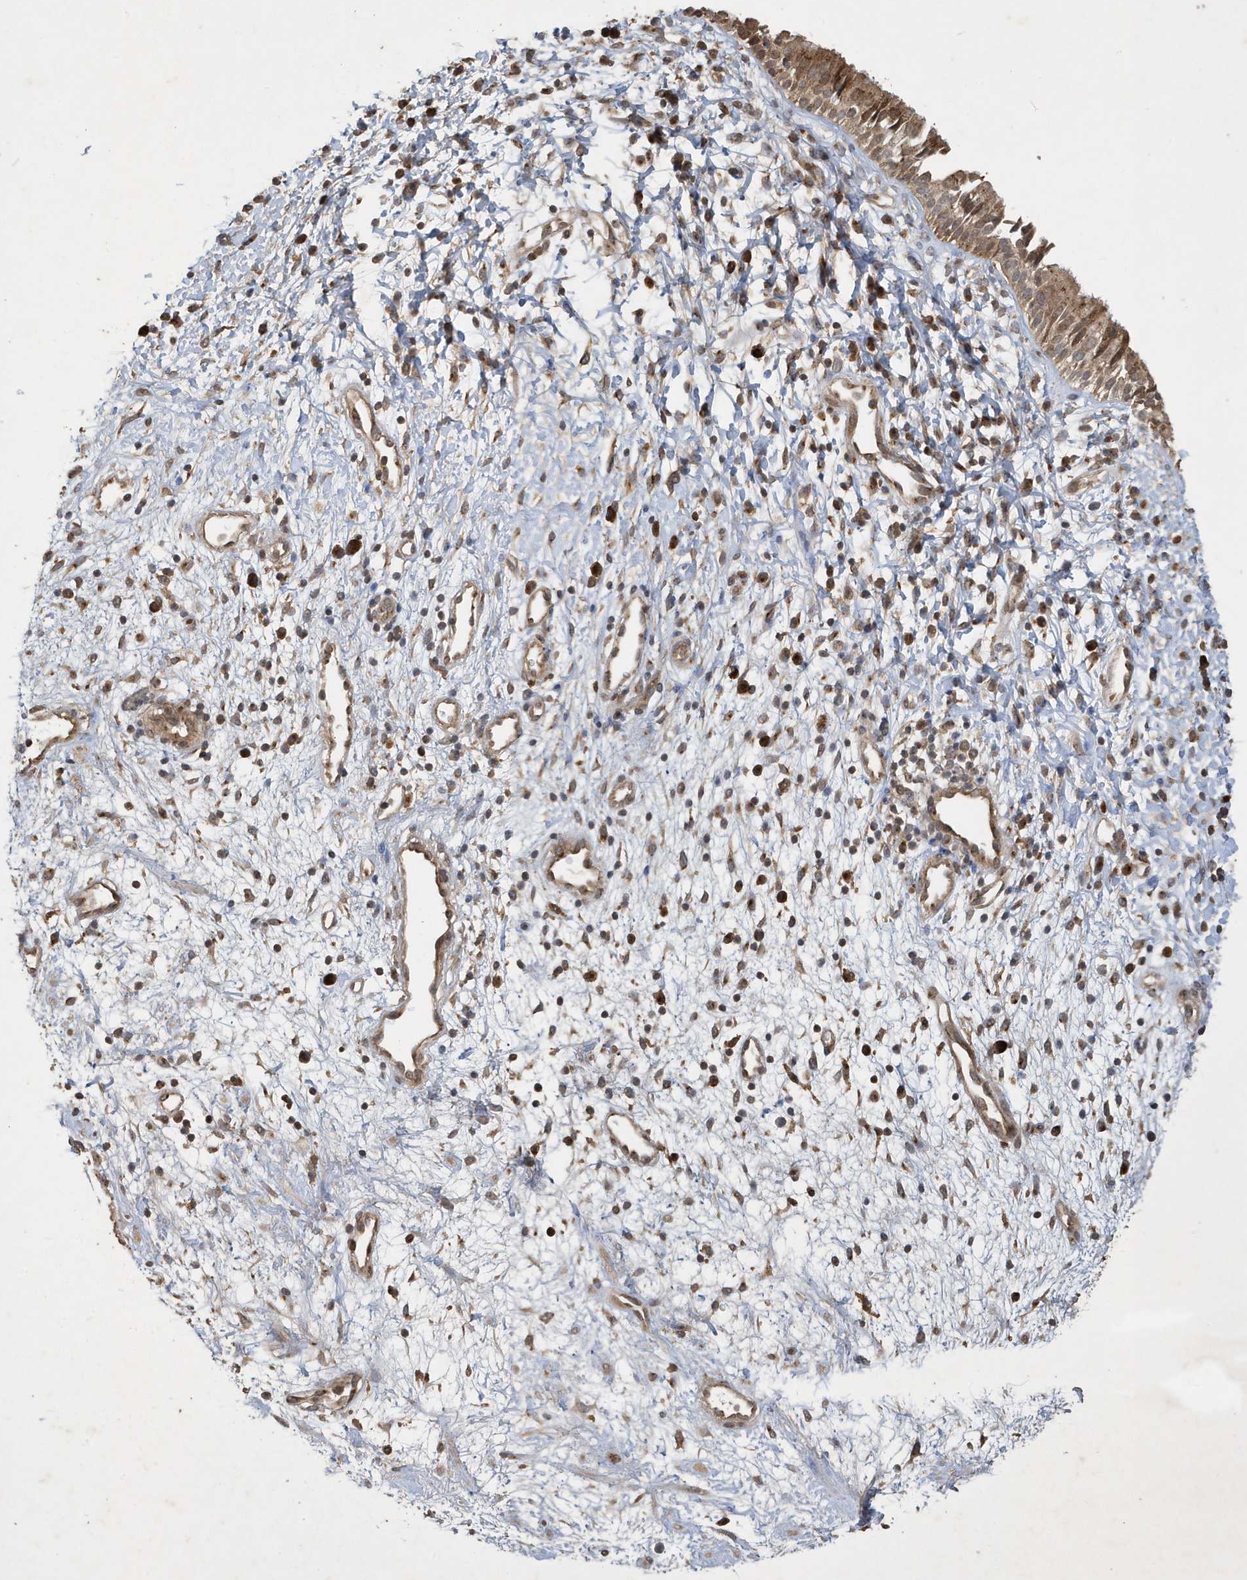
{"staining": {"intensity": "moderate", "quantity": ">75%", "location": "cytoplasmic/membranous"}, "tissue": "nasopharynx", "cell_type": "Respiratory epithelial cells", "image_type": "normal", "snomed": [{"axis": "morphology", "description": "Normal tissue, NOS"}, {"axis": "topography", "description": "Nasopharynx"}], "caption": "This photomicrograph shows immunohistochemistry staining of normal human nasopharynx, with medium moderate cytoplasmic/membranous positivity in approximately >75% of respiratory epithelial cells.", "gene": "STX10", "patient": {"sex": "male", "age": 22}}